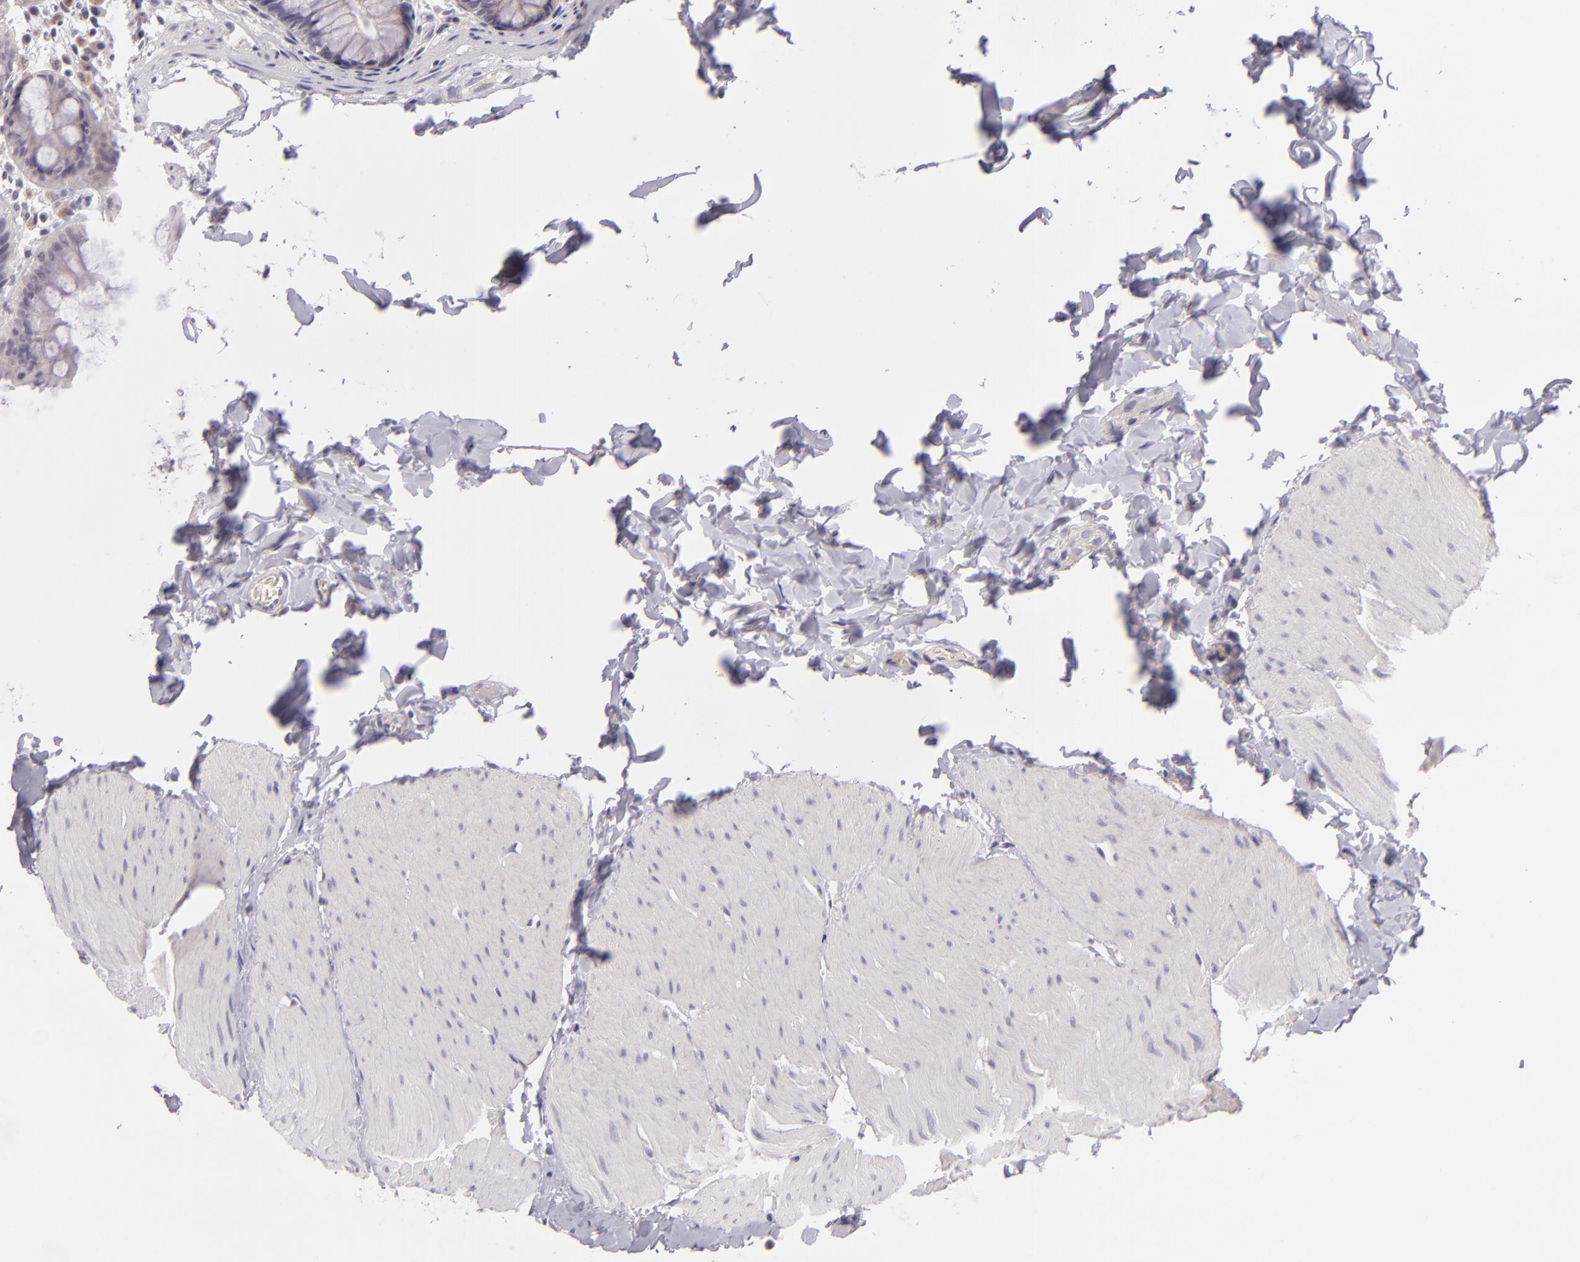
{"staining": {"intensity": "negative", "quantity": "none", "location": "none"}, "tissue": "colon", "cell_type": "Endothelial cells", "image_type": "normal", "snomed": [{"axis": "morphology", "description": "Normal tissue, NOS"}, {"axis": "topography", "description": "Smooth muscle"}, {"axis": "topography", "description": "Colon"}], "caption": "The micrograph shows no staining of endothelial cells in normal colon. (Stains: DAB (3,3'-diaminobenzidine) immunohistochemistry with hematoxylin counter stain, Microscopy: brightfield microscopy at high magnification).", "gene": "DAG1", "patient": {"sex": "male", "age": 67}}